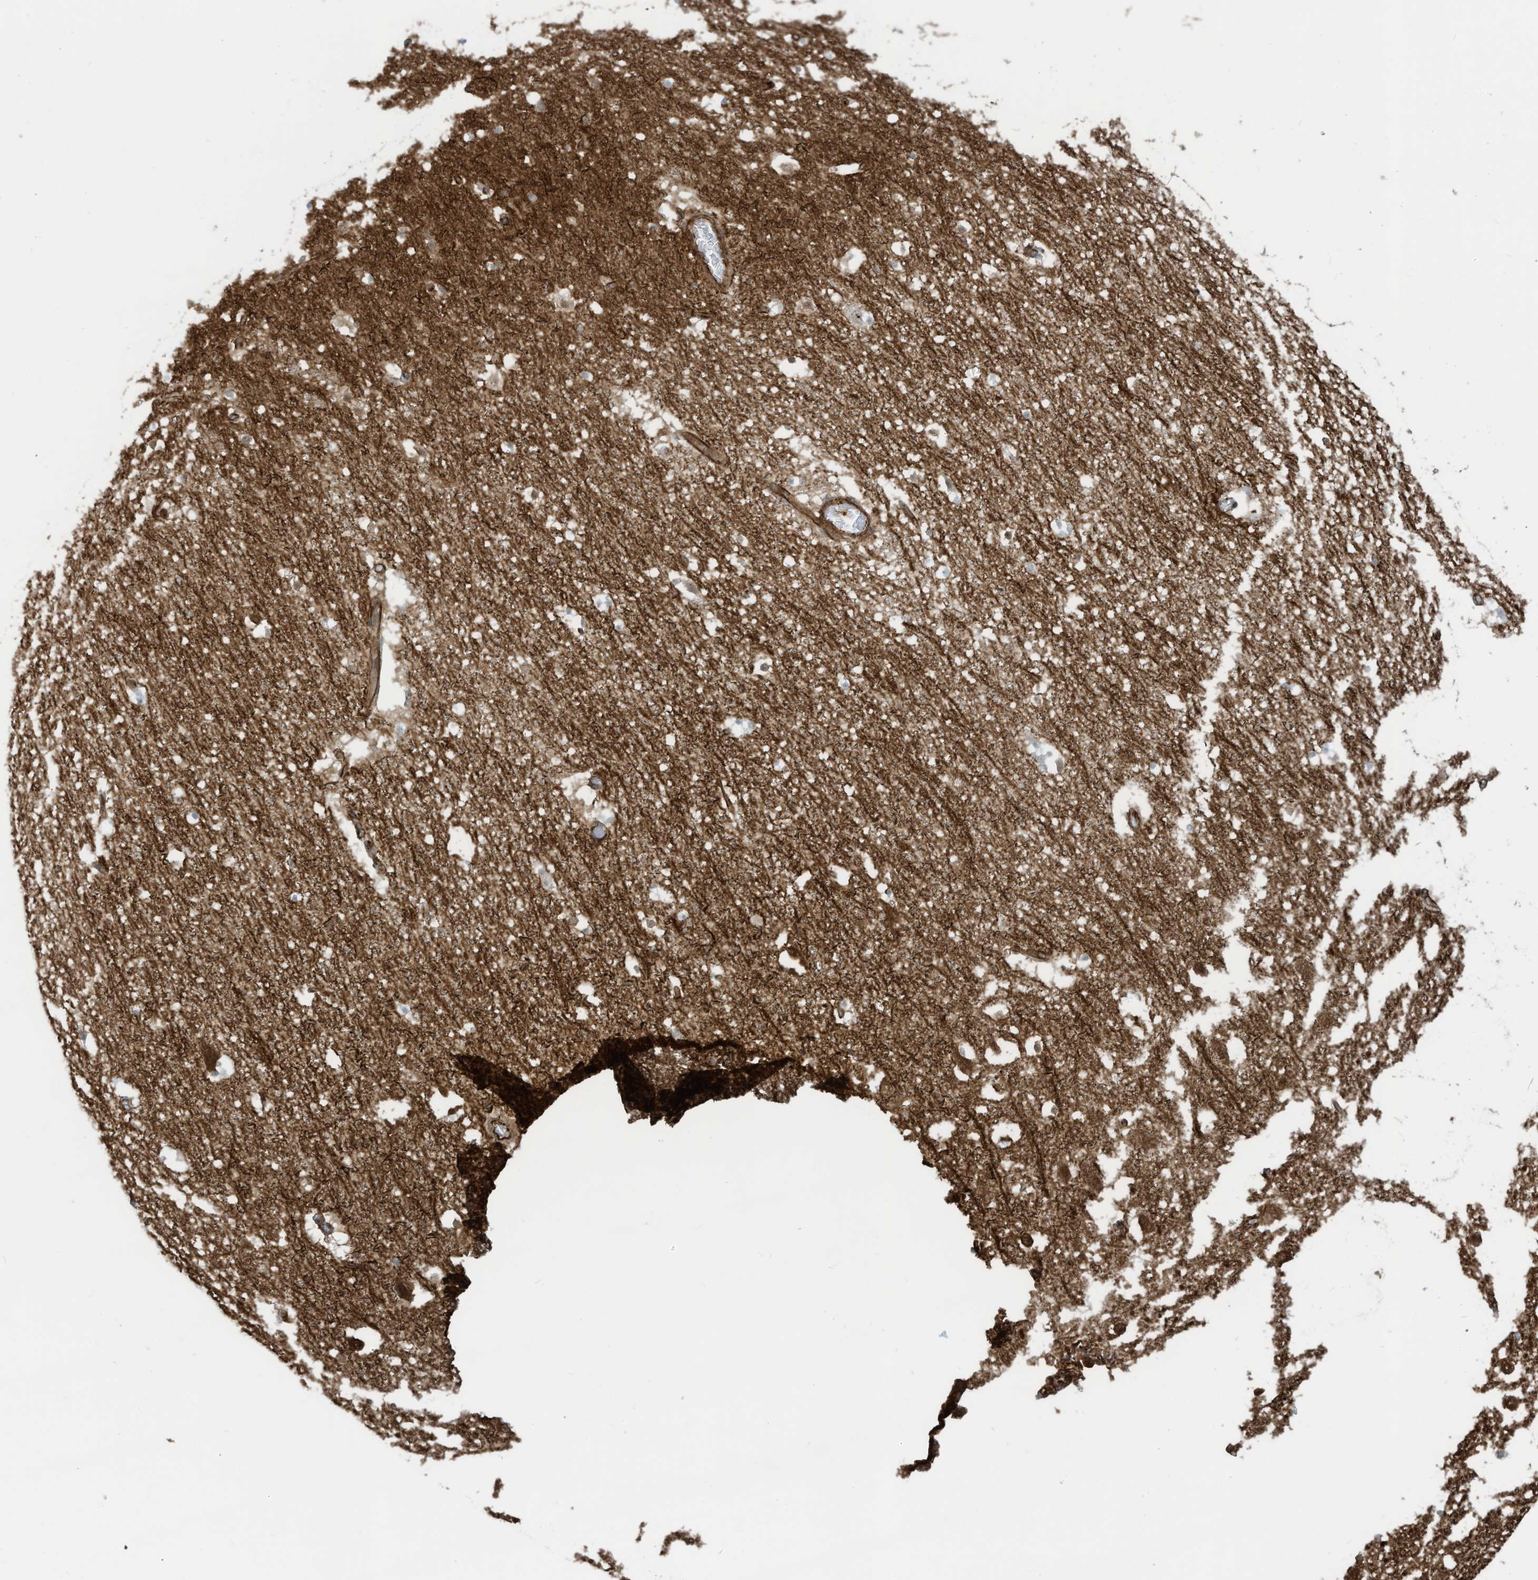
{"staining": {"intensity": "moderate", "quantity": "<25%", "location": "cytoplasmic/membranous"}, "tissue": "hippocampus", "cell_type": "Glial cells", "image_type": "normal", "snomed": [{"axis": "morphology", "description": "Normal tissue, NOS"}, {"axis": "topography", "description": "Hippocampus"}], "caption": "Benign hippocampus shows moderate cytoplasmic/membranous positivity in about <25% of glial cells.", "gene": "SLC9A2", "patient": {"sex": "female", "age": 52}}